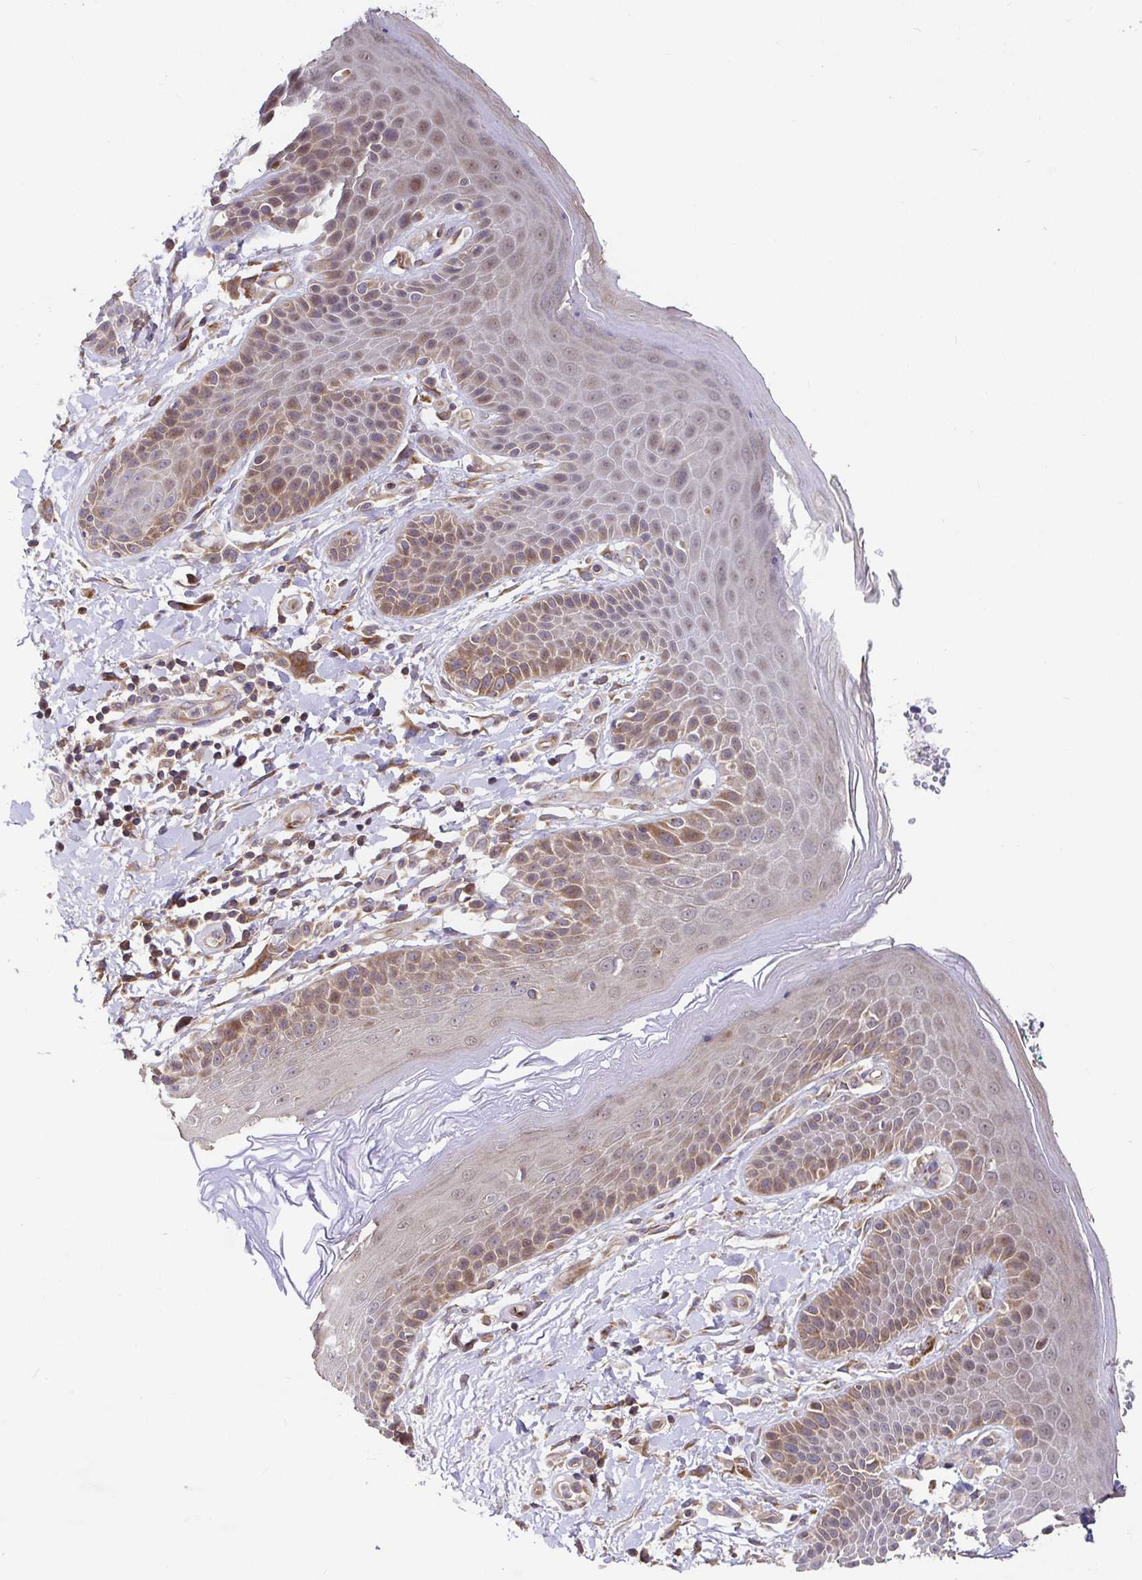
{"staining": {"intensity": "moderate", "quantity": "25%-75%", "location": "cytoplasmic/membranous"}, "tissue": "skin", "cell_type": "Epidermal cells", "image_type": "normal", "snomed": [{"axis": "morphology", "description": "Normal tissue, NOS"}, {"axis": "topography", "description": "Anal"}, {"axis": "topography", "description": "Peripheral nerve tissue"}], "caption": "Skin stained for a protein exhibits moderate cytoplasmic/membranous positivity in epidermal cells.", "gene": "ELP1", "patient": {"sex": "male", "age": 51}}